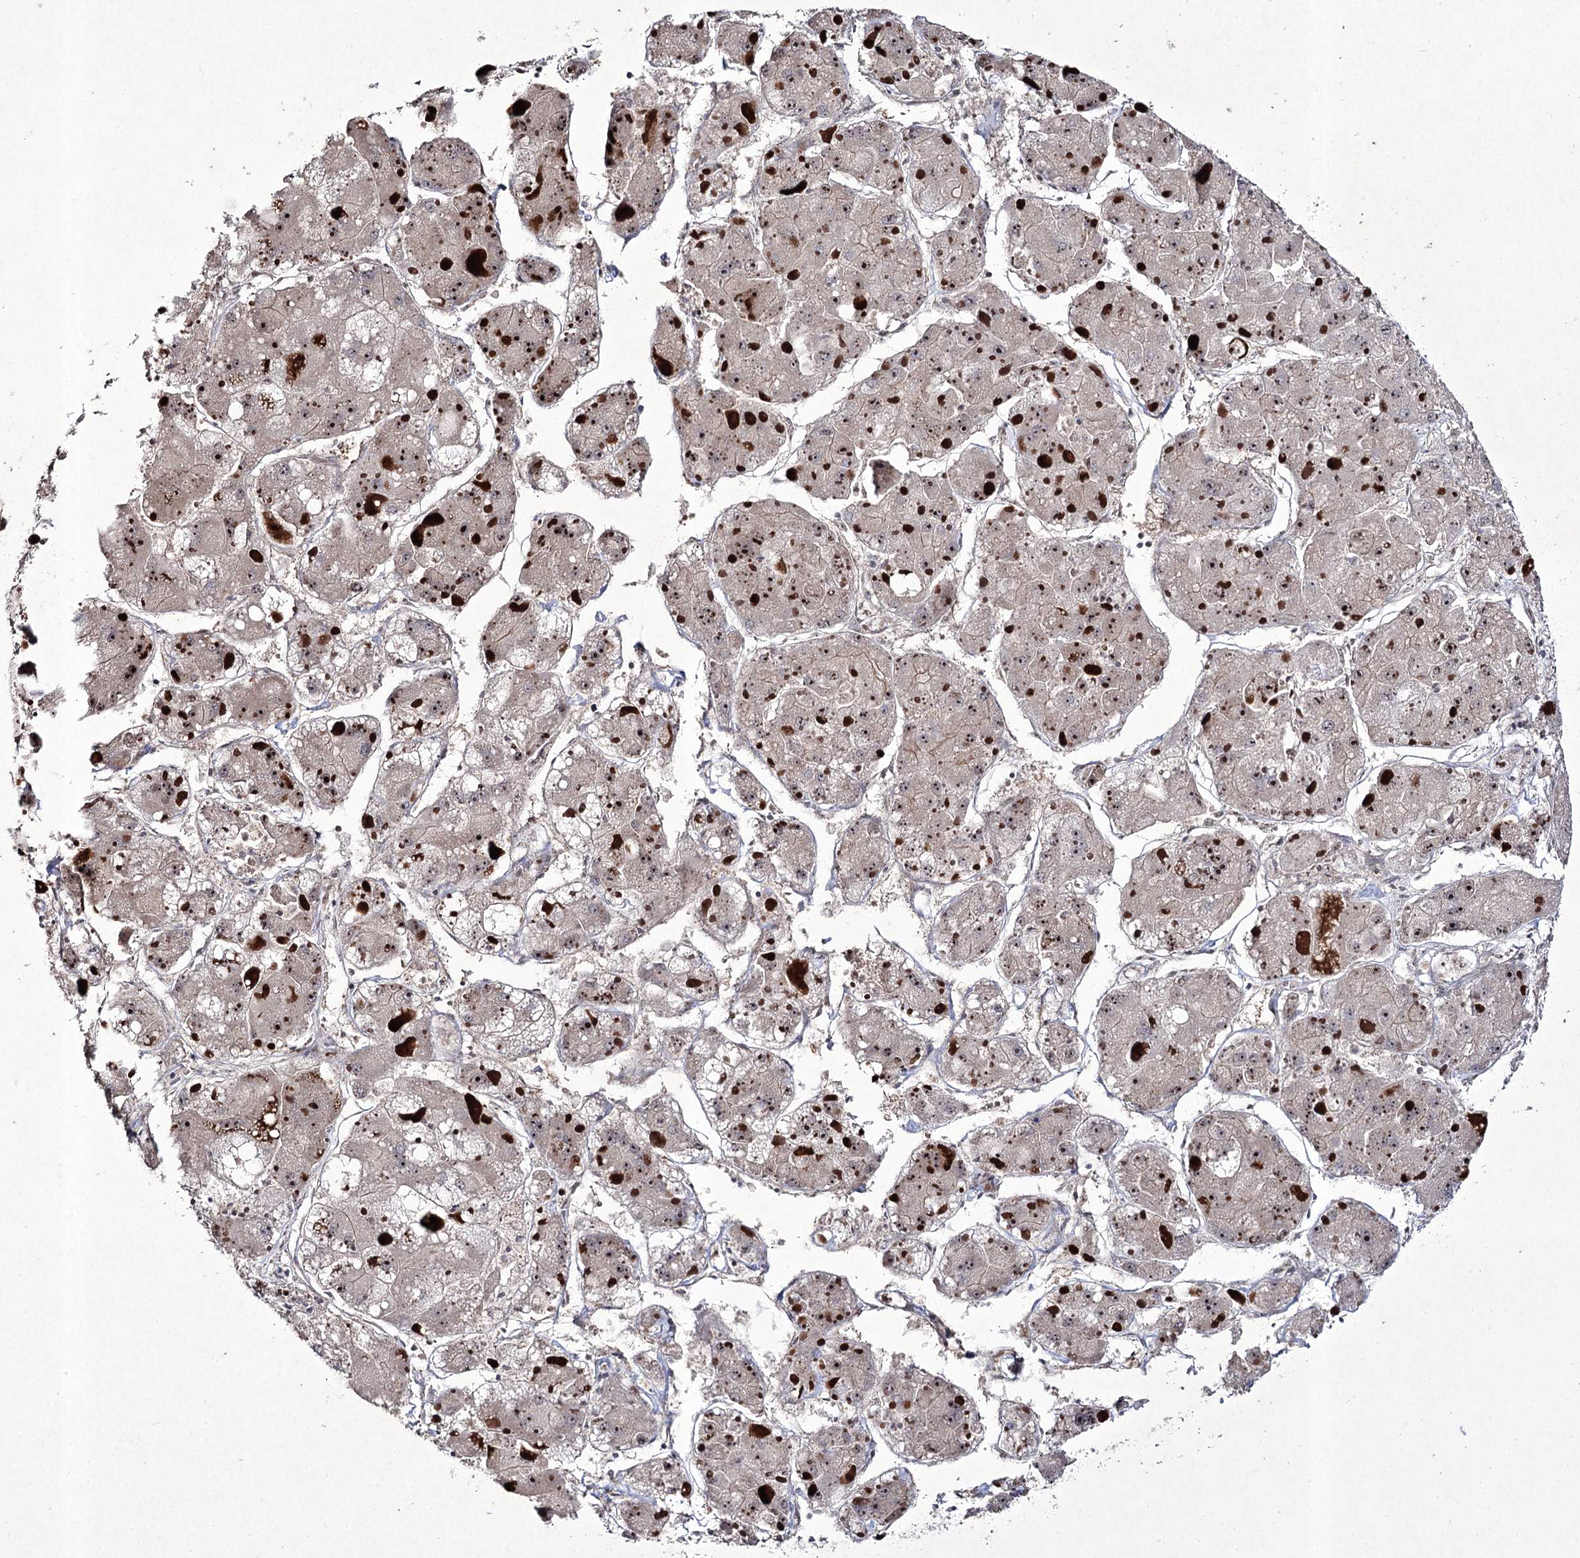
{"staining": {"intensity": "weak", "quantity": ">75%", "location": "nuclear"}, "tissue": "liver cancer", "cell_type": "Tumor cells", "image_type": "cancer", "snomed": [{"axis": "morphology", "description": "Carcinoma, Hepatocellular, NOS"}, {"axis": "topography", "description": "Liver"}], "caption": "Liver cancer tissue shows weak nuclear expression in approximately >75% of tumor cells (Stains: DAB (3,3'-diaminobenzidine) in brown, nuclei in blue, Microscopy: brightfield microscopy at high magnification).", "gene": "CCDC59", "patient": {"sex": "female", "age": 73}}